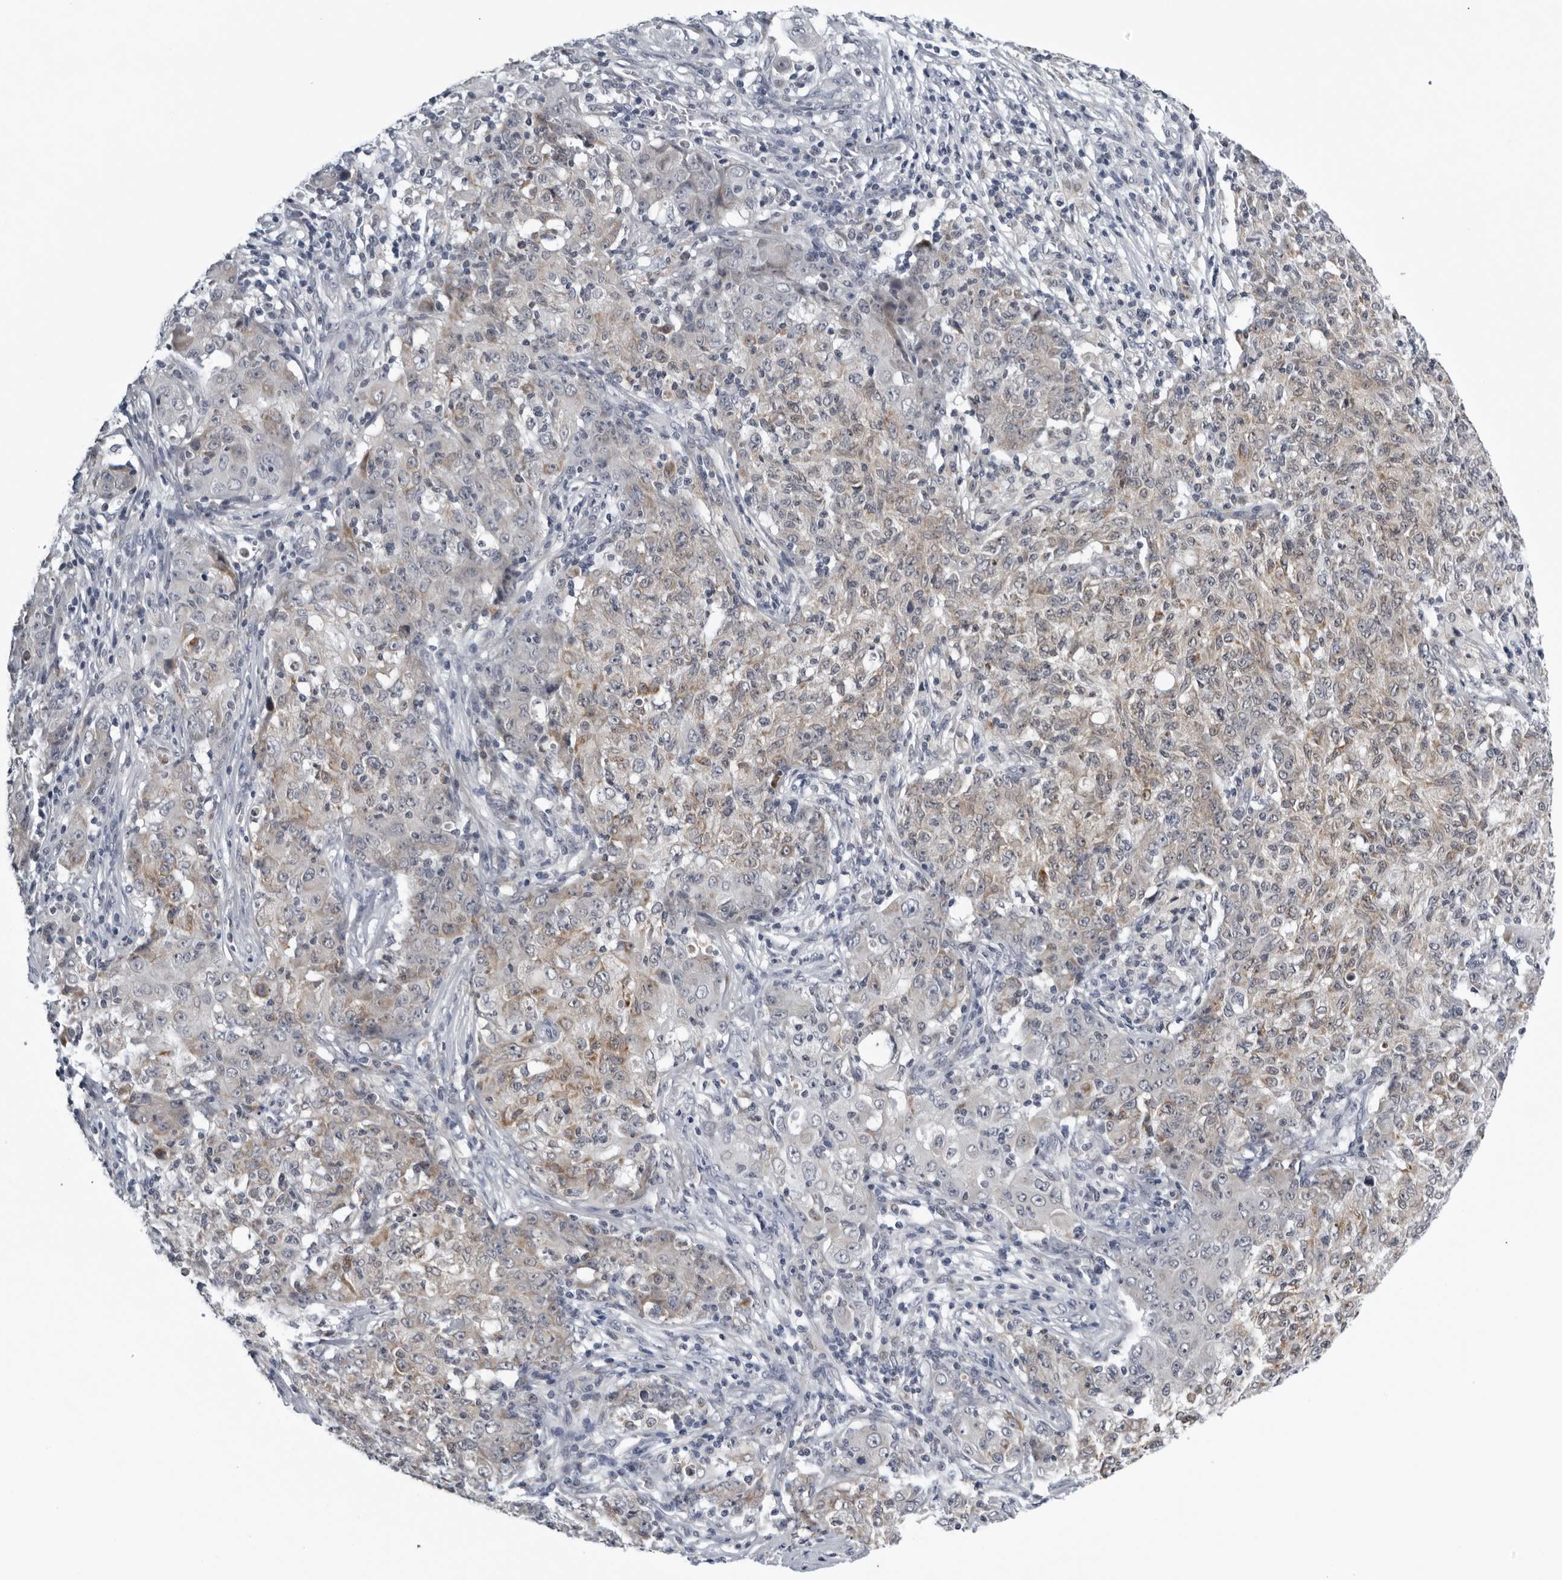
{"staining": {"intensity": "weak", "quantity": "25%-75%", "location": "cytoplasmic/membranous"}, "tissue": "ovarian cancer", "cell_type": "Tumor cells", "image_type": "cancer", "snomed": [{"axis": "morphology", "description": "Carcinoma, endometroid"}, {"axis": "topography", "description": "Ovary"}], "caption": "Immunohistochemistry (IHC) (DAB (3,3'-diaminobenzidine)) staining of endometroid carcinoma (ovarian) displays weak cytoplasmic/membranous protein positivity in about 25%-75% of tumor cells.", "gene": "CPT2", "patient": {"sex": "female", "age": 42}}